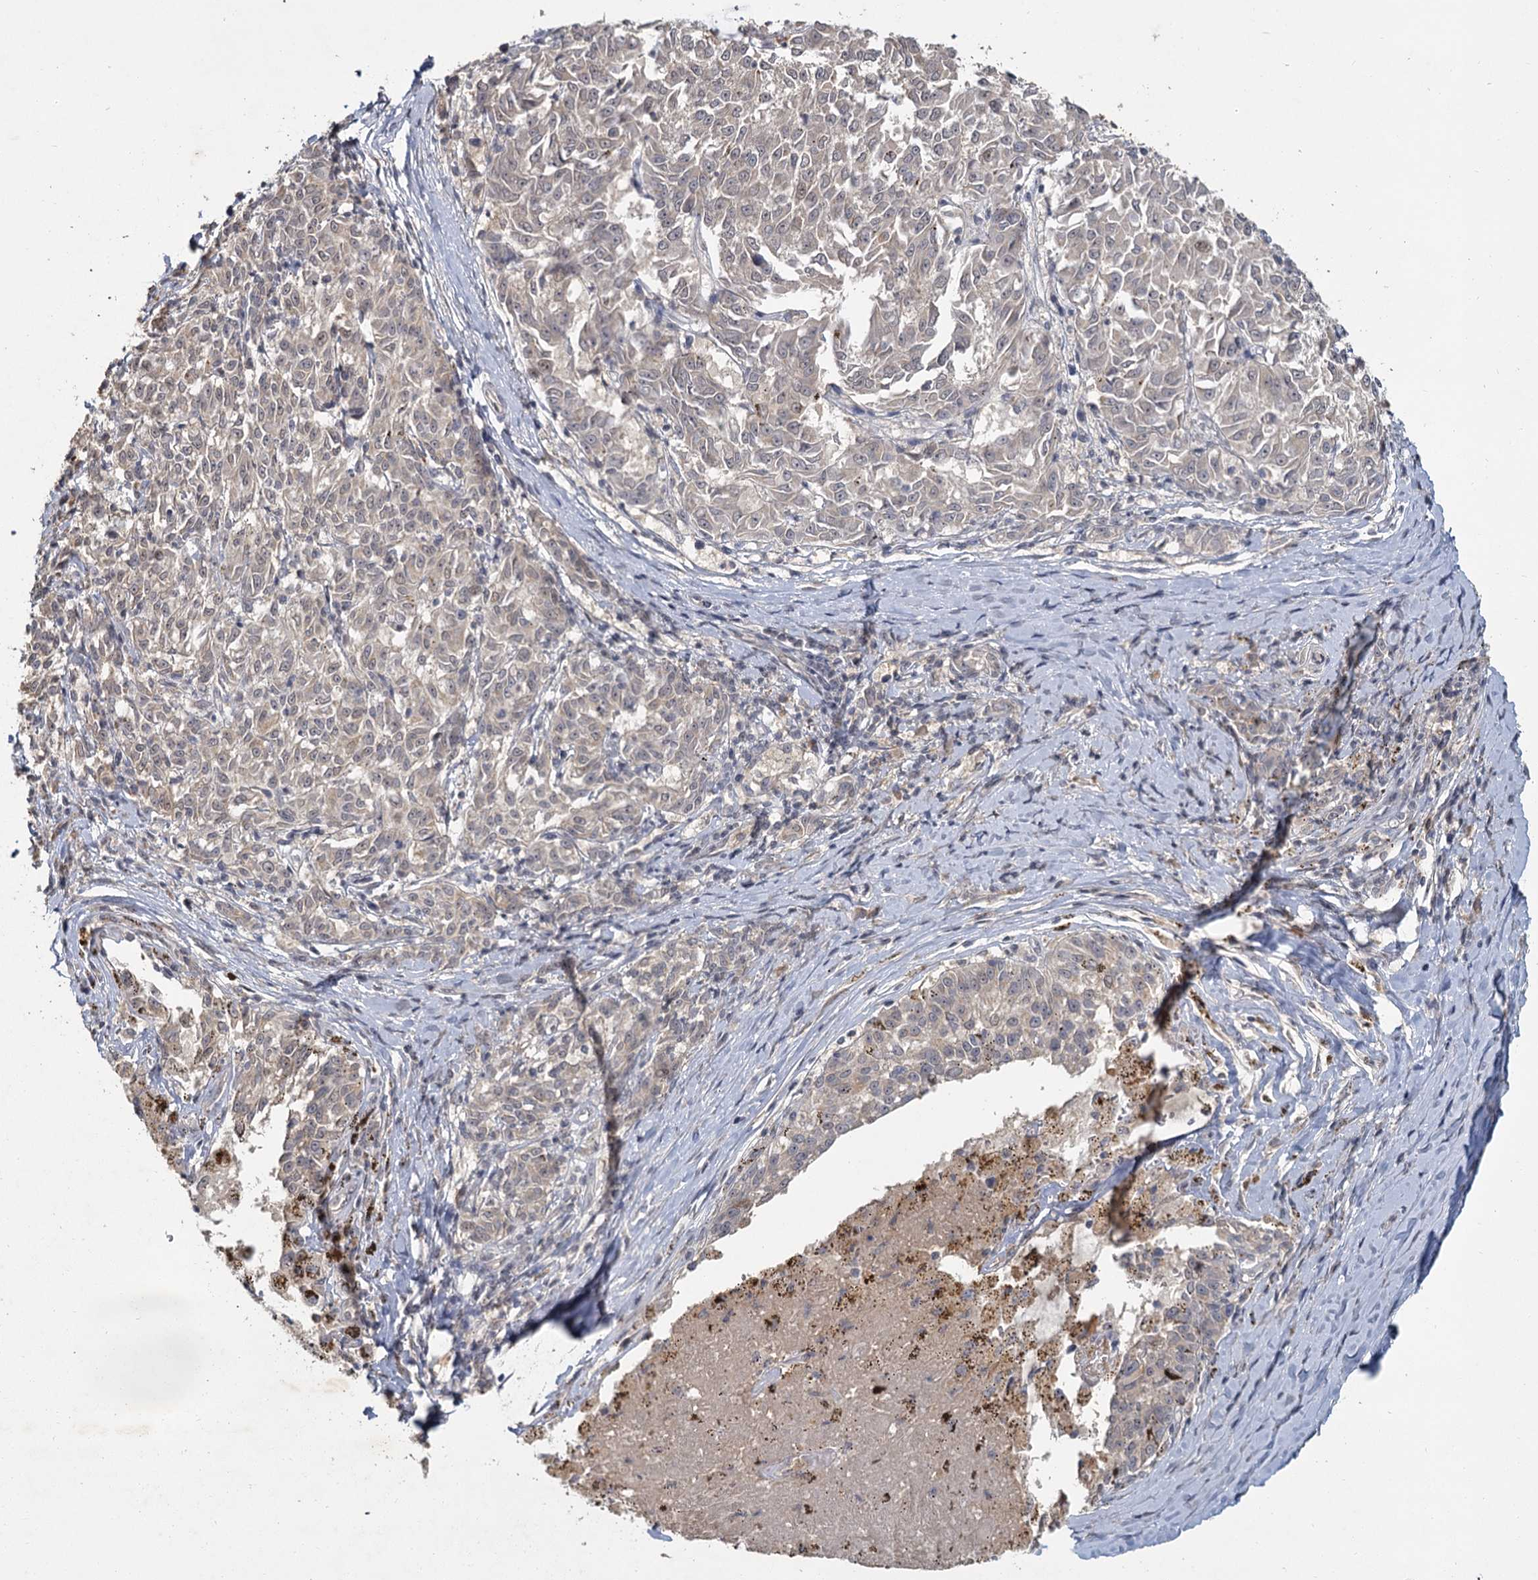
{"staining": {"intensity": "negative", "quantity": "none", "location": "none"}, "tissue": "melanoma", "cell_type": "Tumor cells", "image_type": "cancer", "snomed": [{"axis": "morphology", "description": "Malignant melanoma, NOS"}, {"axis": "topography", "description": "Skin"}], "caption": "High magnification brightfield microscopy of melanoma stained with DAB (3,3'-diaminobenzidine) (brown) and counterstained with hematoxylin (blue): tumor cells show no significant expression. The staining is performed using DAB (3,3'-diaminobenzidine) brown chromogen with nuclei counter-stained in using hematoxylin.", "gene": "MUCL1", "patient": {"sex": "female", "age": 72}}